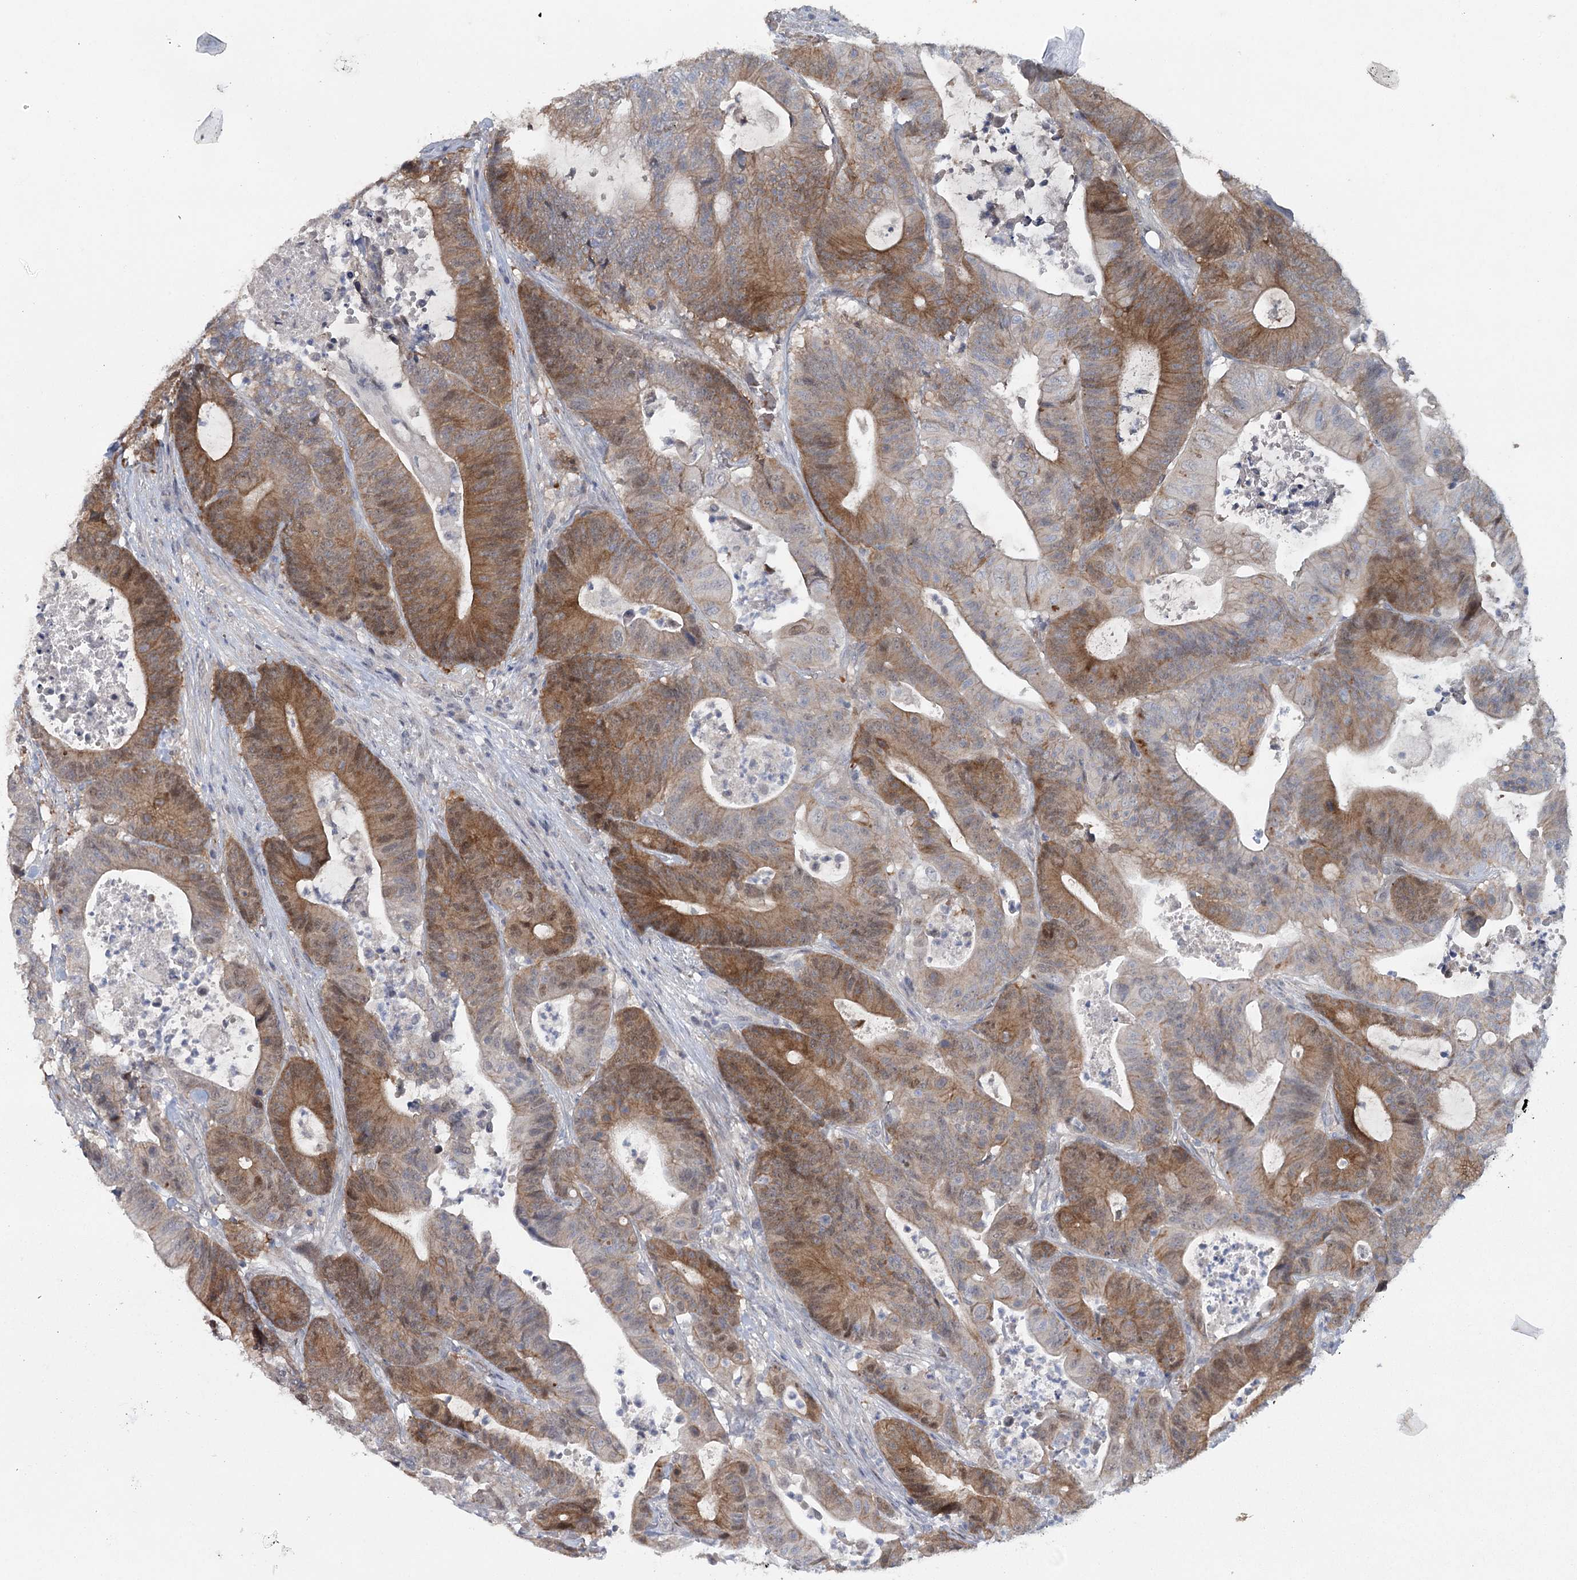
{"staining": {"intensity": "moderate", "quantity": ">75%", "location": "cytoplasmic/membranous,nuclear"}, "tissue": "colorectal cancer", "cell_type": "Tumor cells", "image_type": "cancer", "snomed": [{"axis": "morphology", "description": "Adenocarcinoma, NOS"}, {"axis": "topography", "description": "Colon"}], "caption": "Adenocarcinoma (colorectal) stained for a protein (brown) reveals moderate cytoplasmic/membranous and nuclear positive staining in approximately >75% of tumor cells.", "gene": "MAP3K13", "patient": {"sex": "female", "age": 84}}